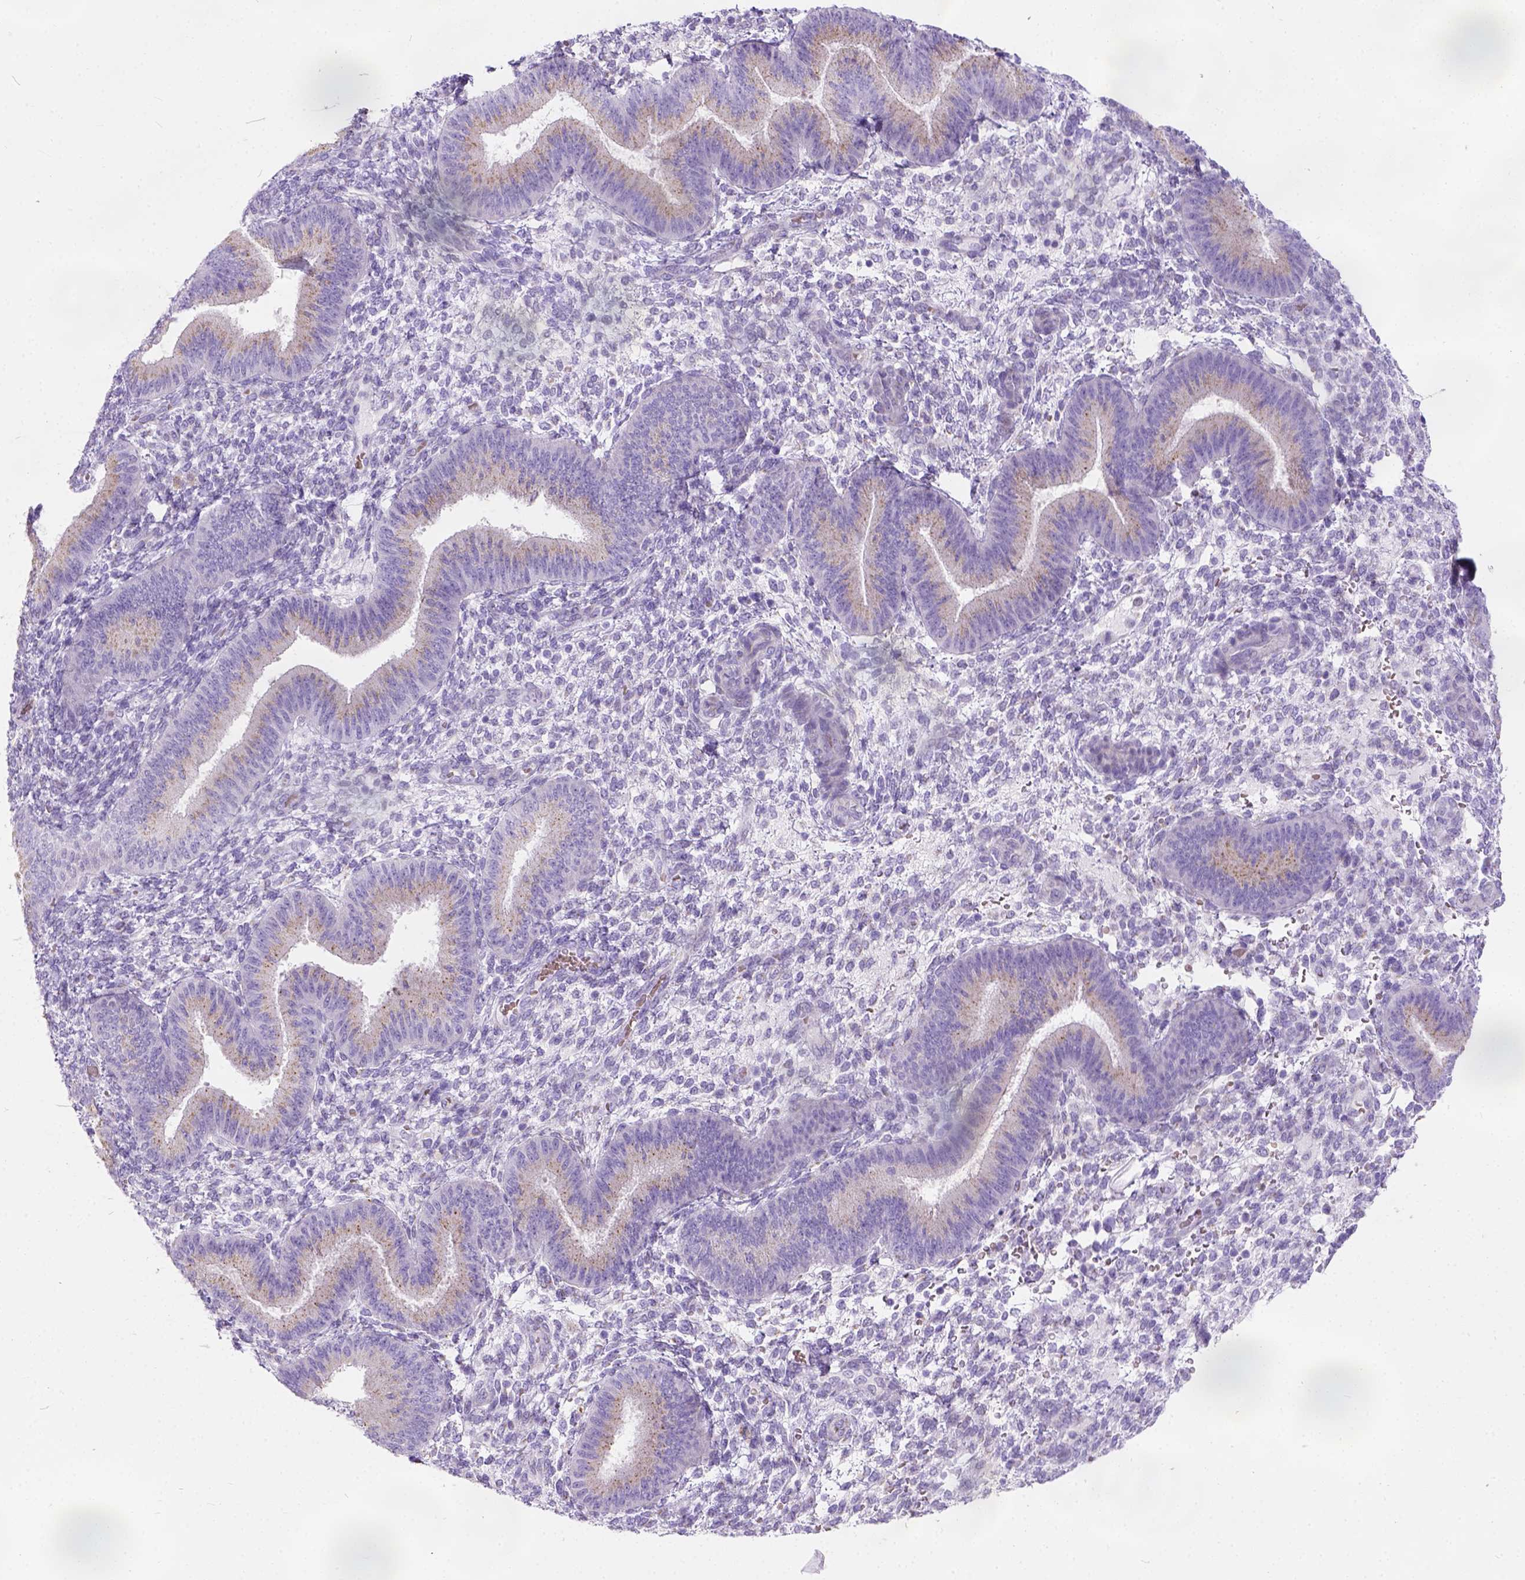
{"staining": {"intensity": "negative", "quantity": "none", "location": "none"}, "tissue": "endometrium", "cell_type": "Cells in endometrial stroma", "image_type": "normal", "snomed": [{"axis": "morphology", "description": "Normal tissue, NOS"}, {"axis": "topography", "description": "Endometrium"}], "caption": "There is no significant staining in cells in endometrial stroma of endometrium. (Stains: DAB (3,3'-diaminobenzidine) IHC with hematoxylin counter stain, Microscopy: brightfield microscopy at high magnification).", "gene": "PHF7", "patient": {"sex": "female", "age": 39}}